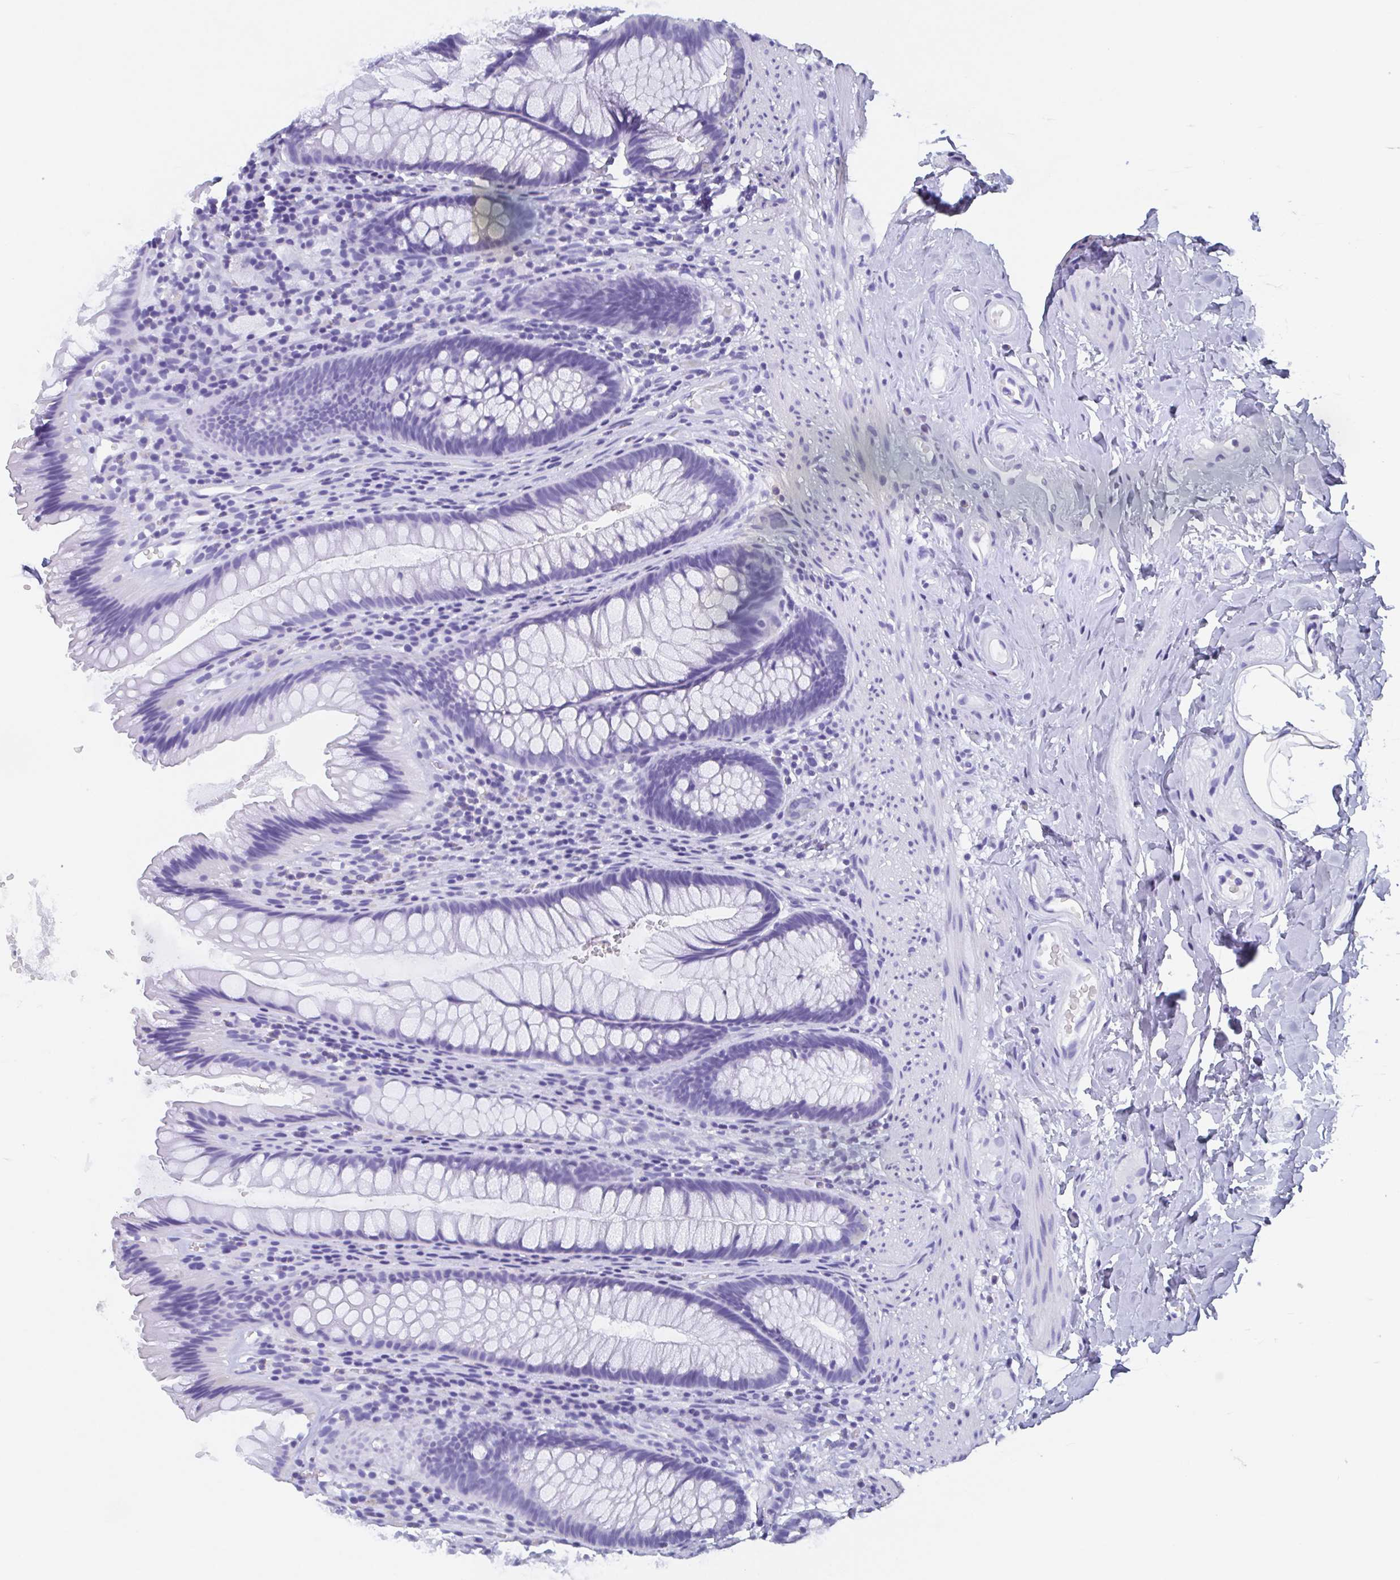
{"staining": {"intensity": "negative", "quantity": "none", "location": "none"}, "tissue": "rectum", "cell_type": "Glandular cells", "image_type": "normal", "snomed": [{"axis": "morphology", "description": "Normal tissue, NOS"}, {"axis": "topography", "description": "Rectum"}], "caption": "IHC micrograph of unremarkable human rectum stained for a protein (brown), which reveals no staining in glandular cells.", "gene": "AGFG2", "patient": {"sex": "male", "age": 53}}